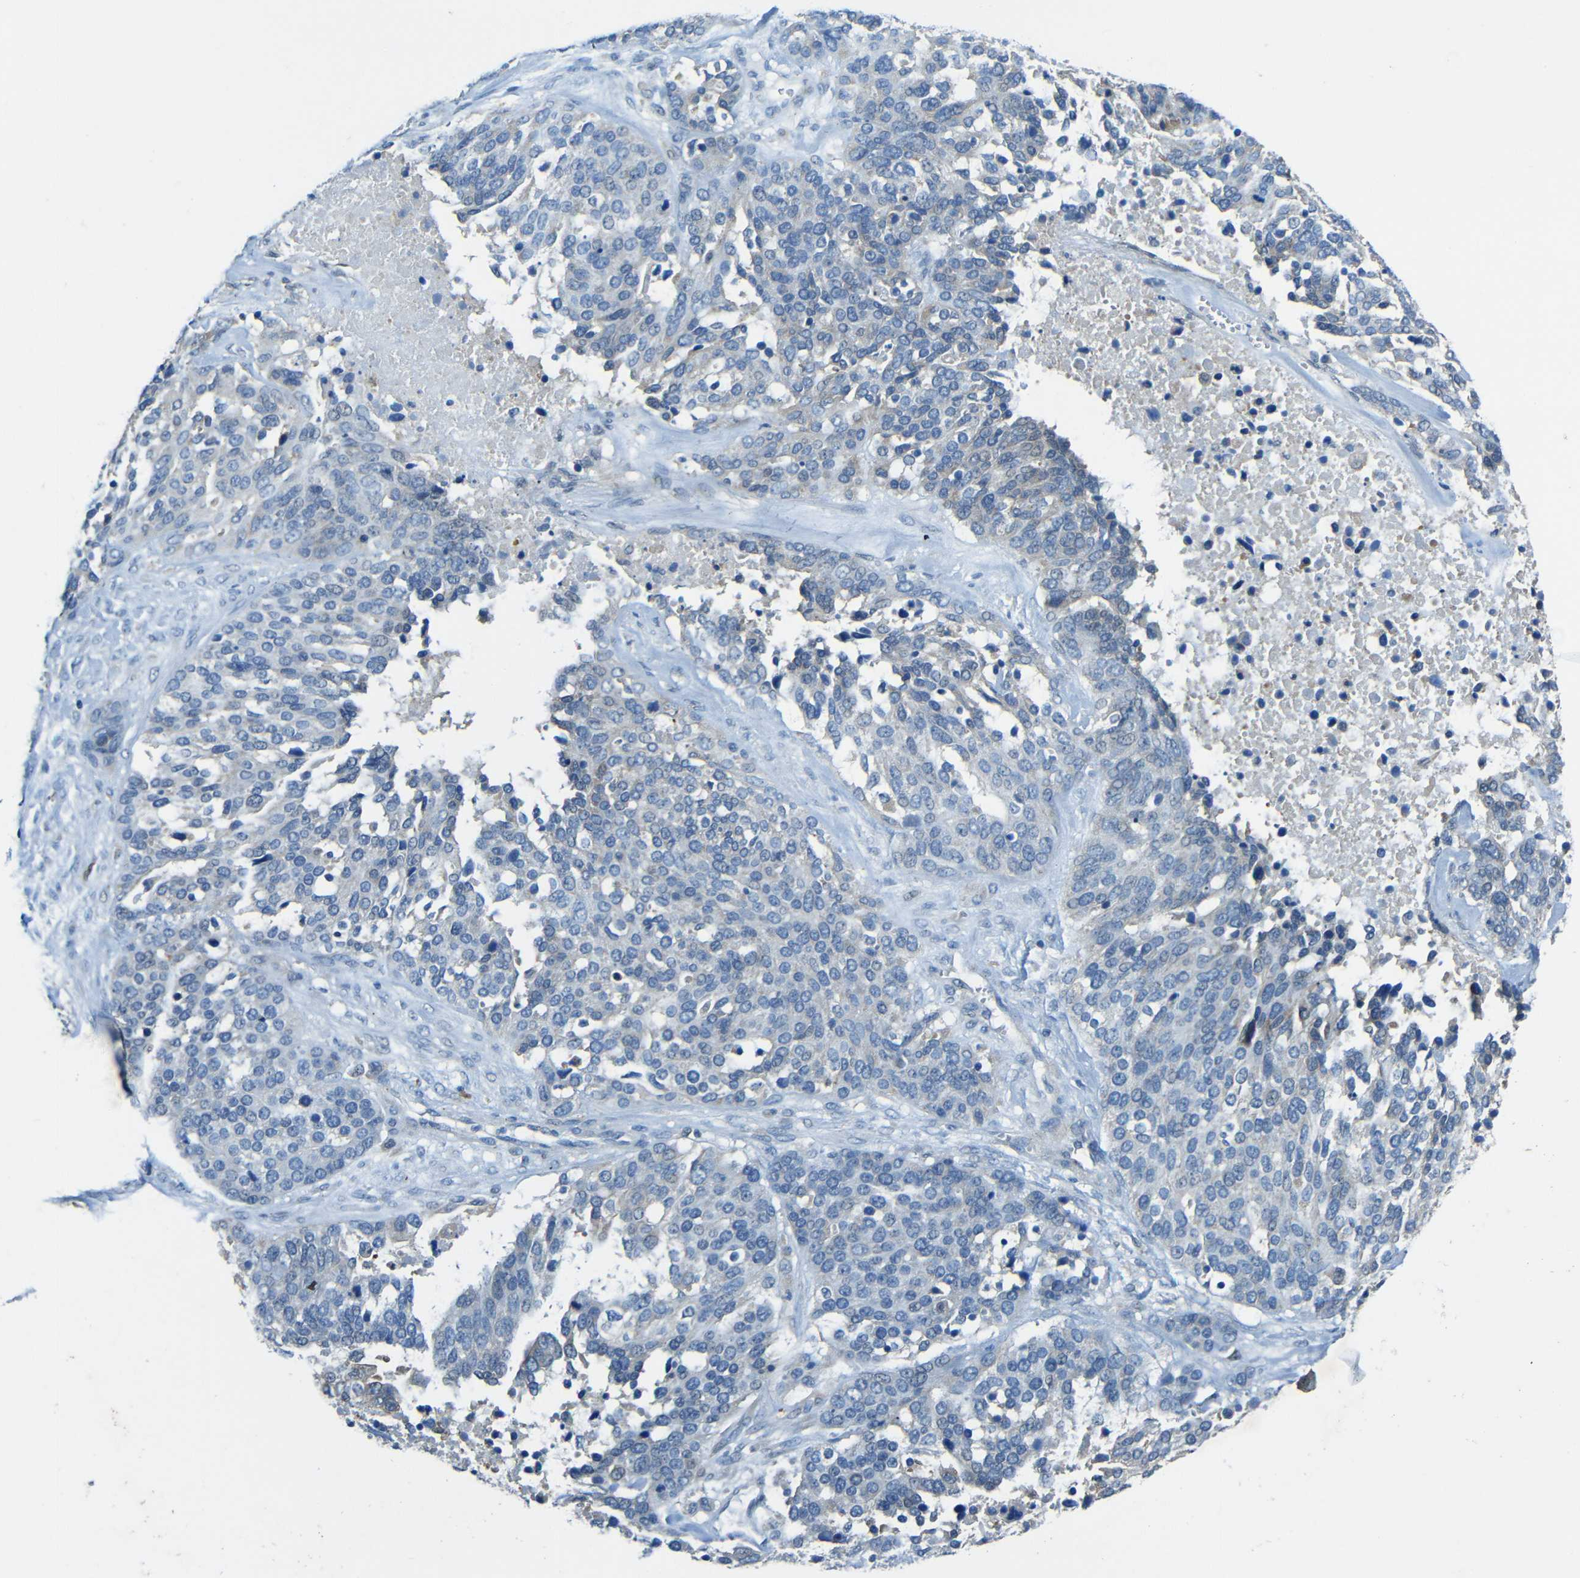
{"staining": {"intensity": "weak", "quantity": "<25%", "location": "cytoplasmic/membranous"}, "tissue": "ovarian cancer", "cell_type": "Tumor cells", "image_type": "cancer", "snomed": [{"axis": "morphology", "description": "Cystadenocarcinoma, serous, NOS"}, {"axis": "topography", "description": "Ovary"}], "caption": "Tumor cells show no significant protein staining in ovarian serous cystadenocarcinoma. (DAB (3,3'-diaminobenzidine) IHC visualized using brightfield microscopy, high magnification).", "gene": "CYP26B1", "patient": {"sex": "female", "age": 44}}